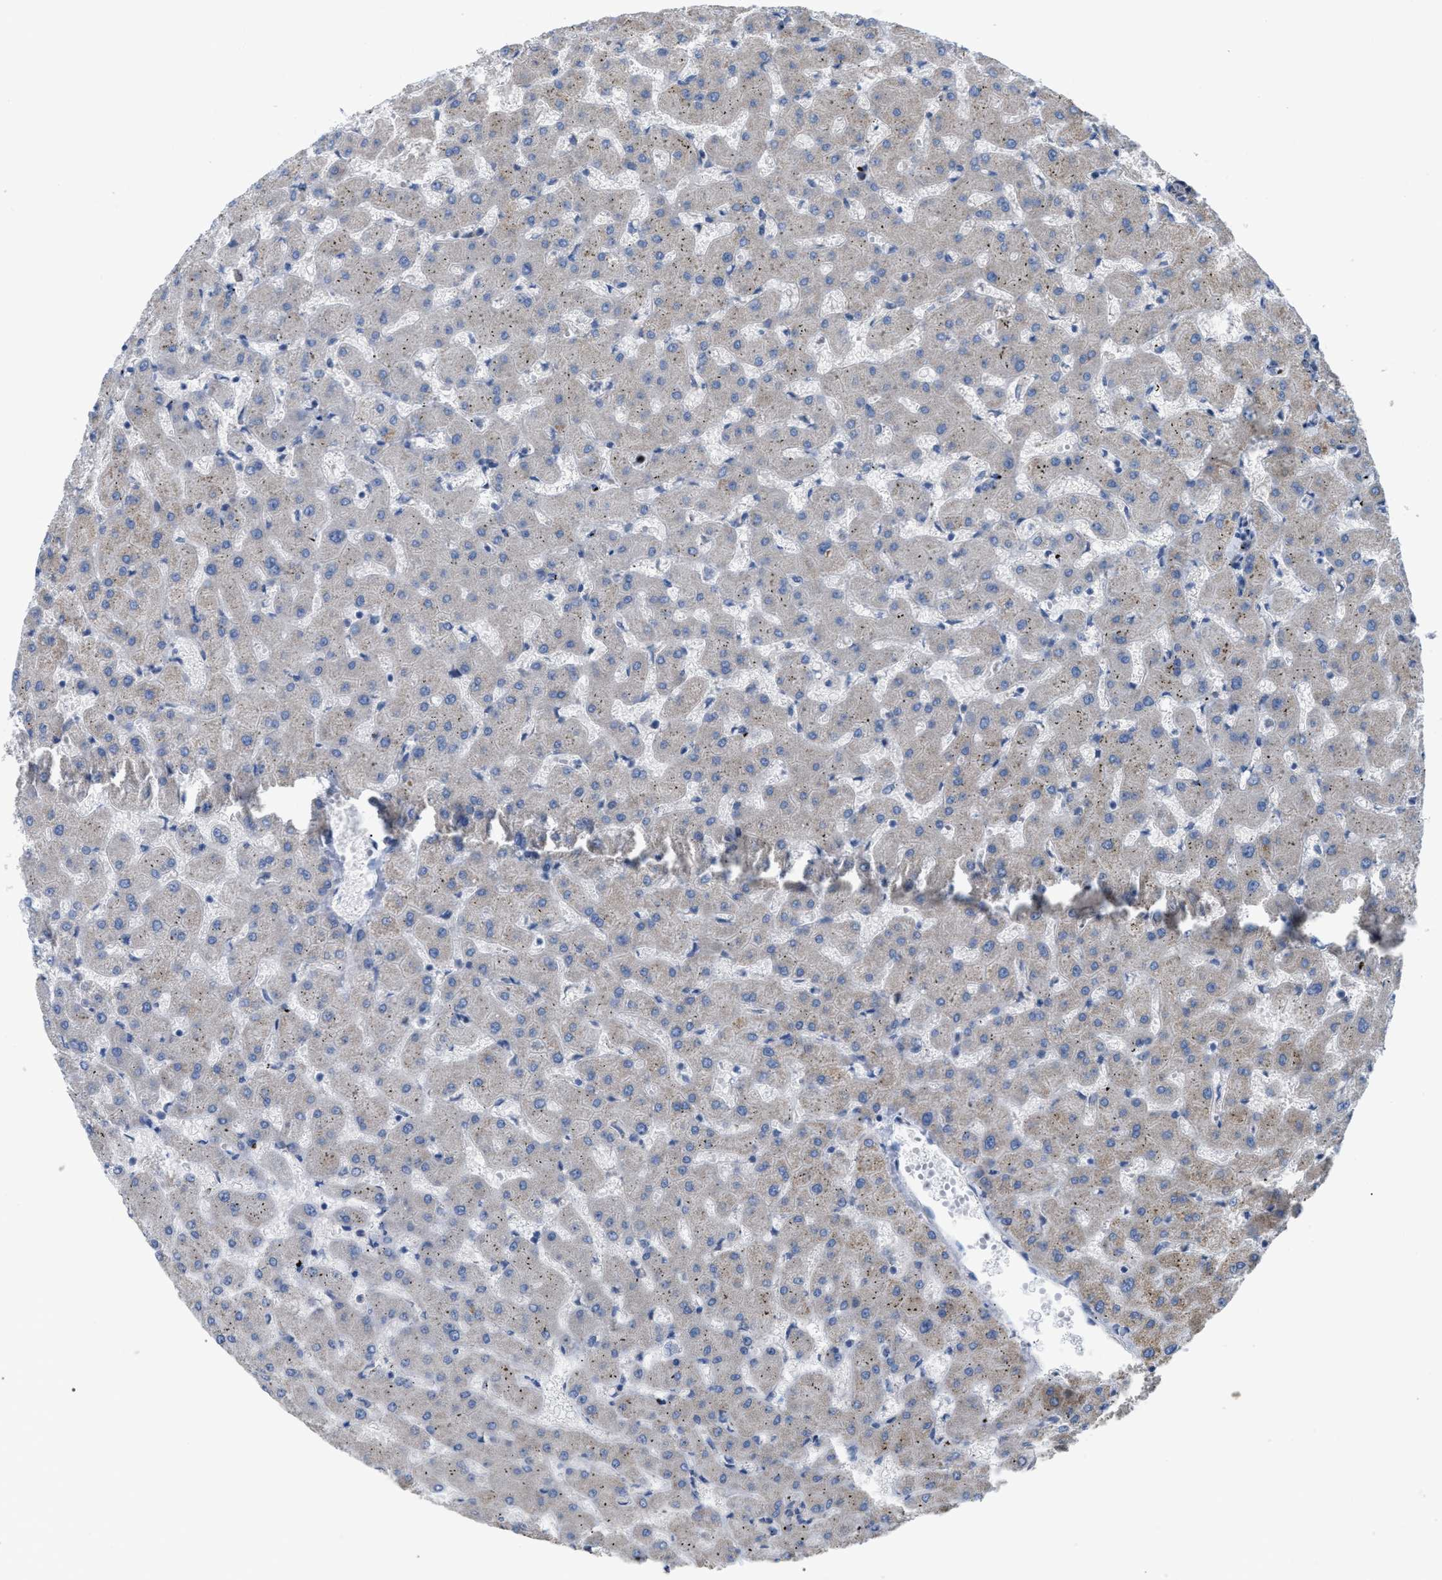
{"staining": {"intensity": "negative", "quantity": "none", "location": "none"}, "tissue": "liver", "cell_type": "Cholangiocytes", "image_type": "normal", "snomed": [{"axis": "morphology", "description": "Normal tissue, NOS"}, {"axis": "topography", "description": "Liver"}], "caption": "DAB immunohistochemical staining of benign liver displays no significant expression in cholangiocytes. The staining was performed using DAB to visualize the protein expression in brown, while the nuclei were stained in blue with hematoxylin (Magnification: 20x).", "gene": "DHX58", "patient": {"sex": "female", "age": 63}}